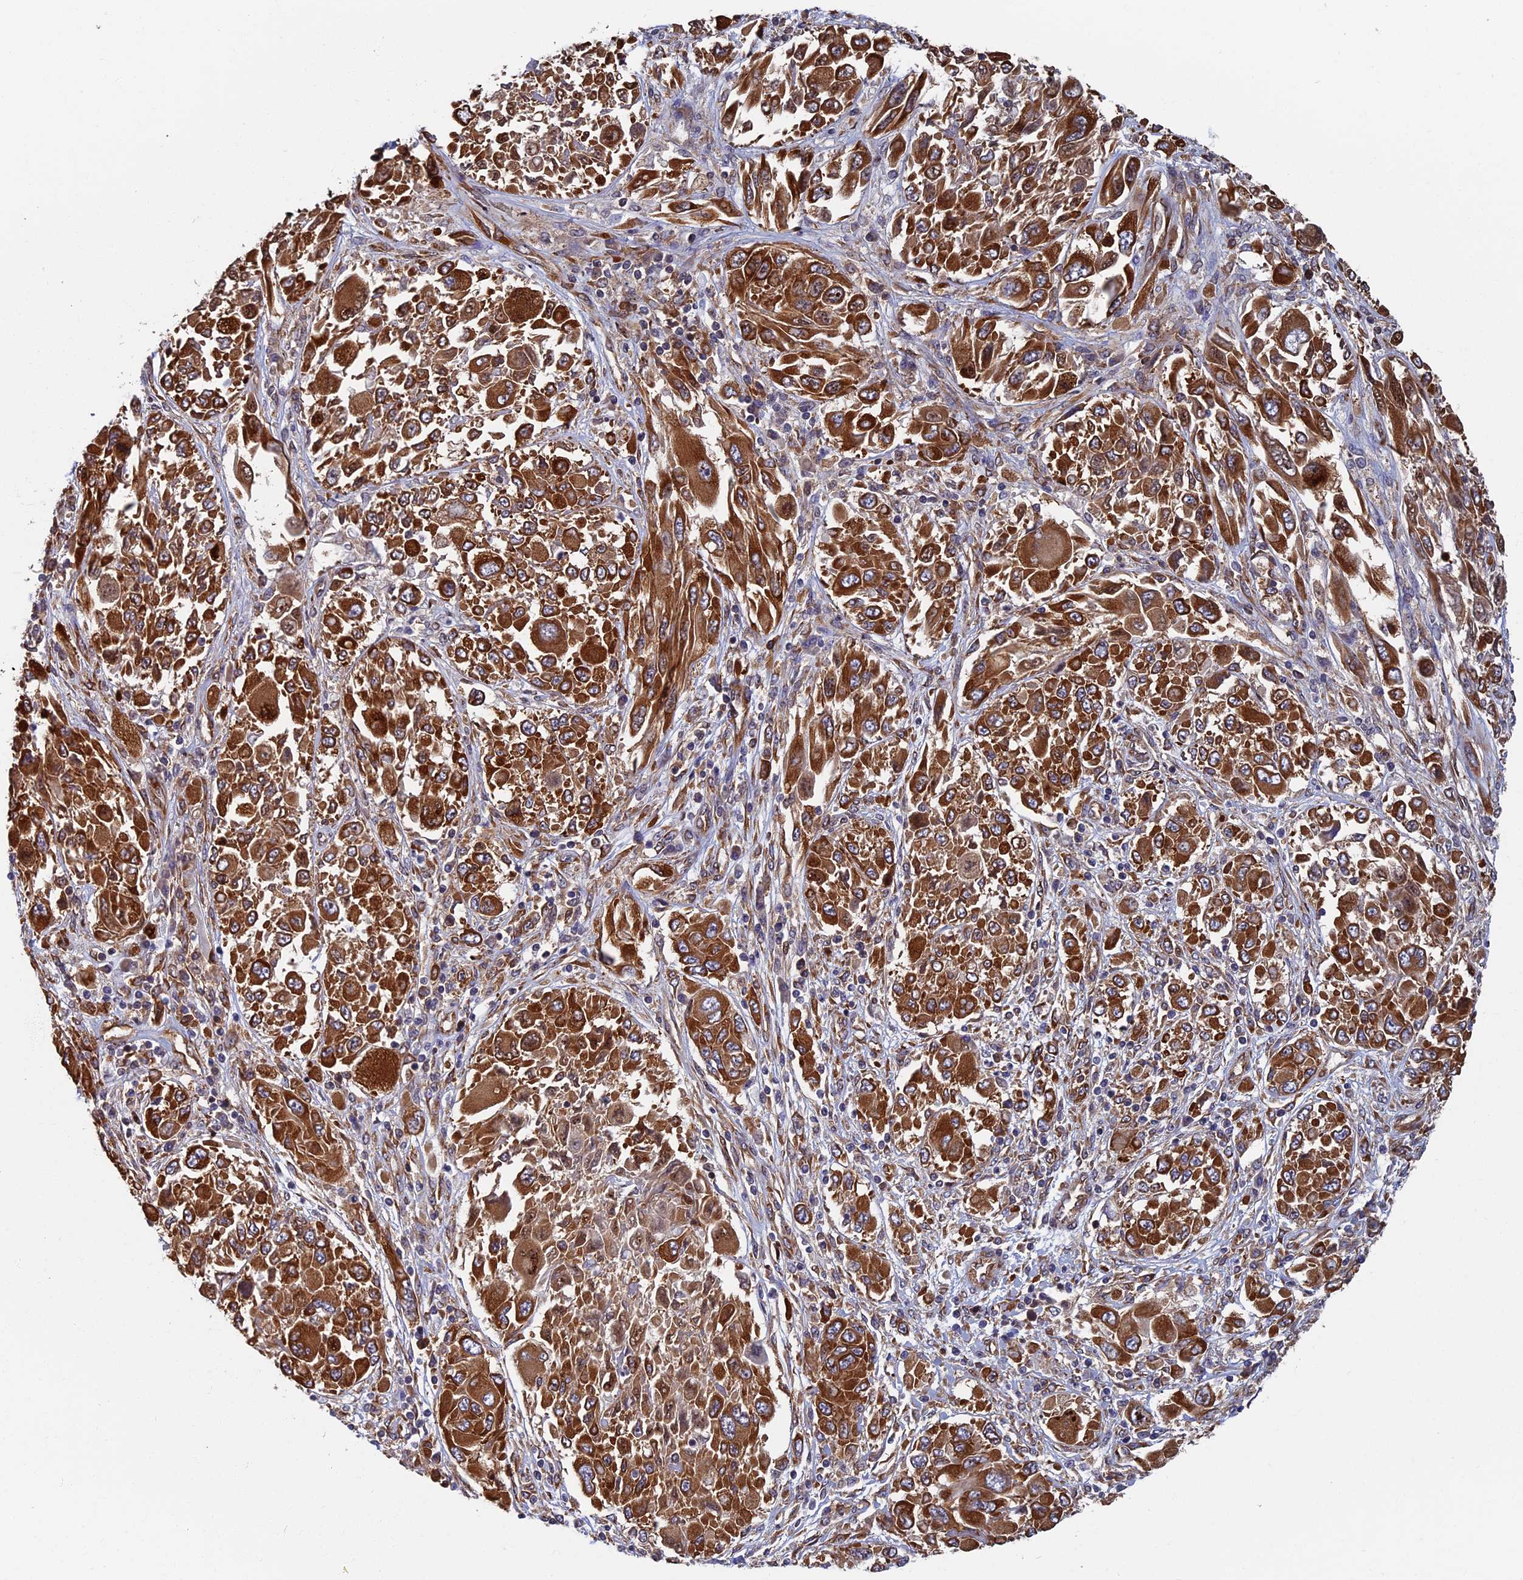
{"staining": {"intensity": "strong", "quantity": ">75%", "location": "cytoplasmic/membranous"}, "tissue": "melanoma", "cell_type": "Tumor cells", "image_type": "cancer", "snomed": [{"axis": "morphology", "description": "Malignant melanoma, NOS"}, {"axis": "topography", "description": "Skin"}], "caption": "An image showing strong cytoplasmic/membranous staining in approximately >75% of tumor cells in melanoma, as visualized by brown immunohistochemical staining.", "gene": "YBX1", "patient": {"sex": "female", "age": 91}}